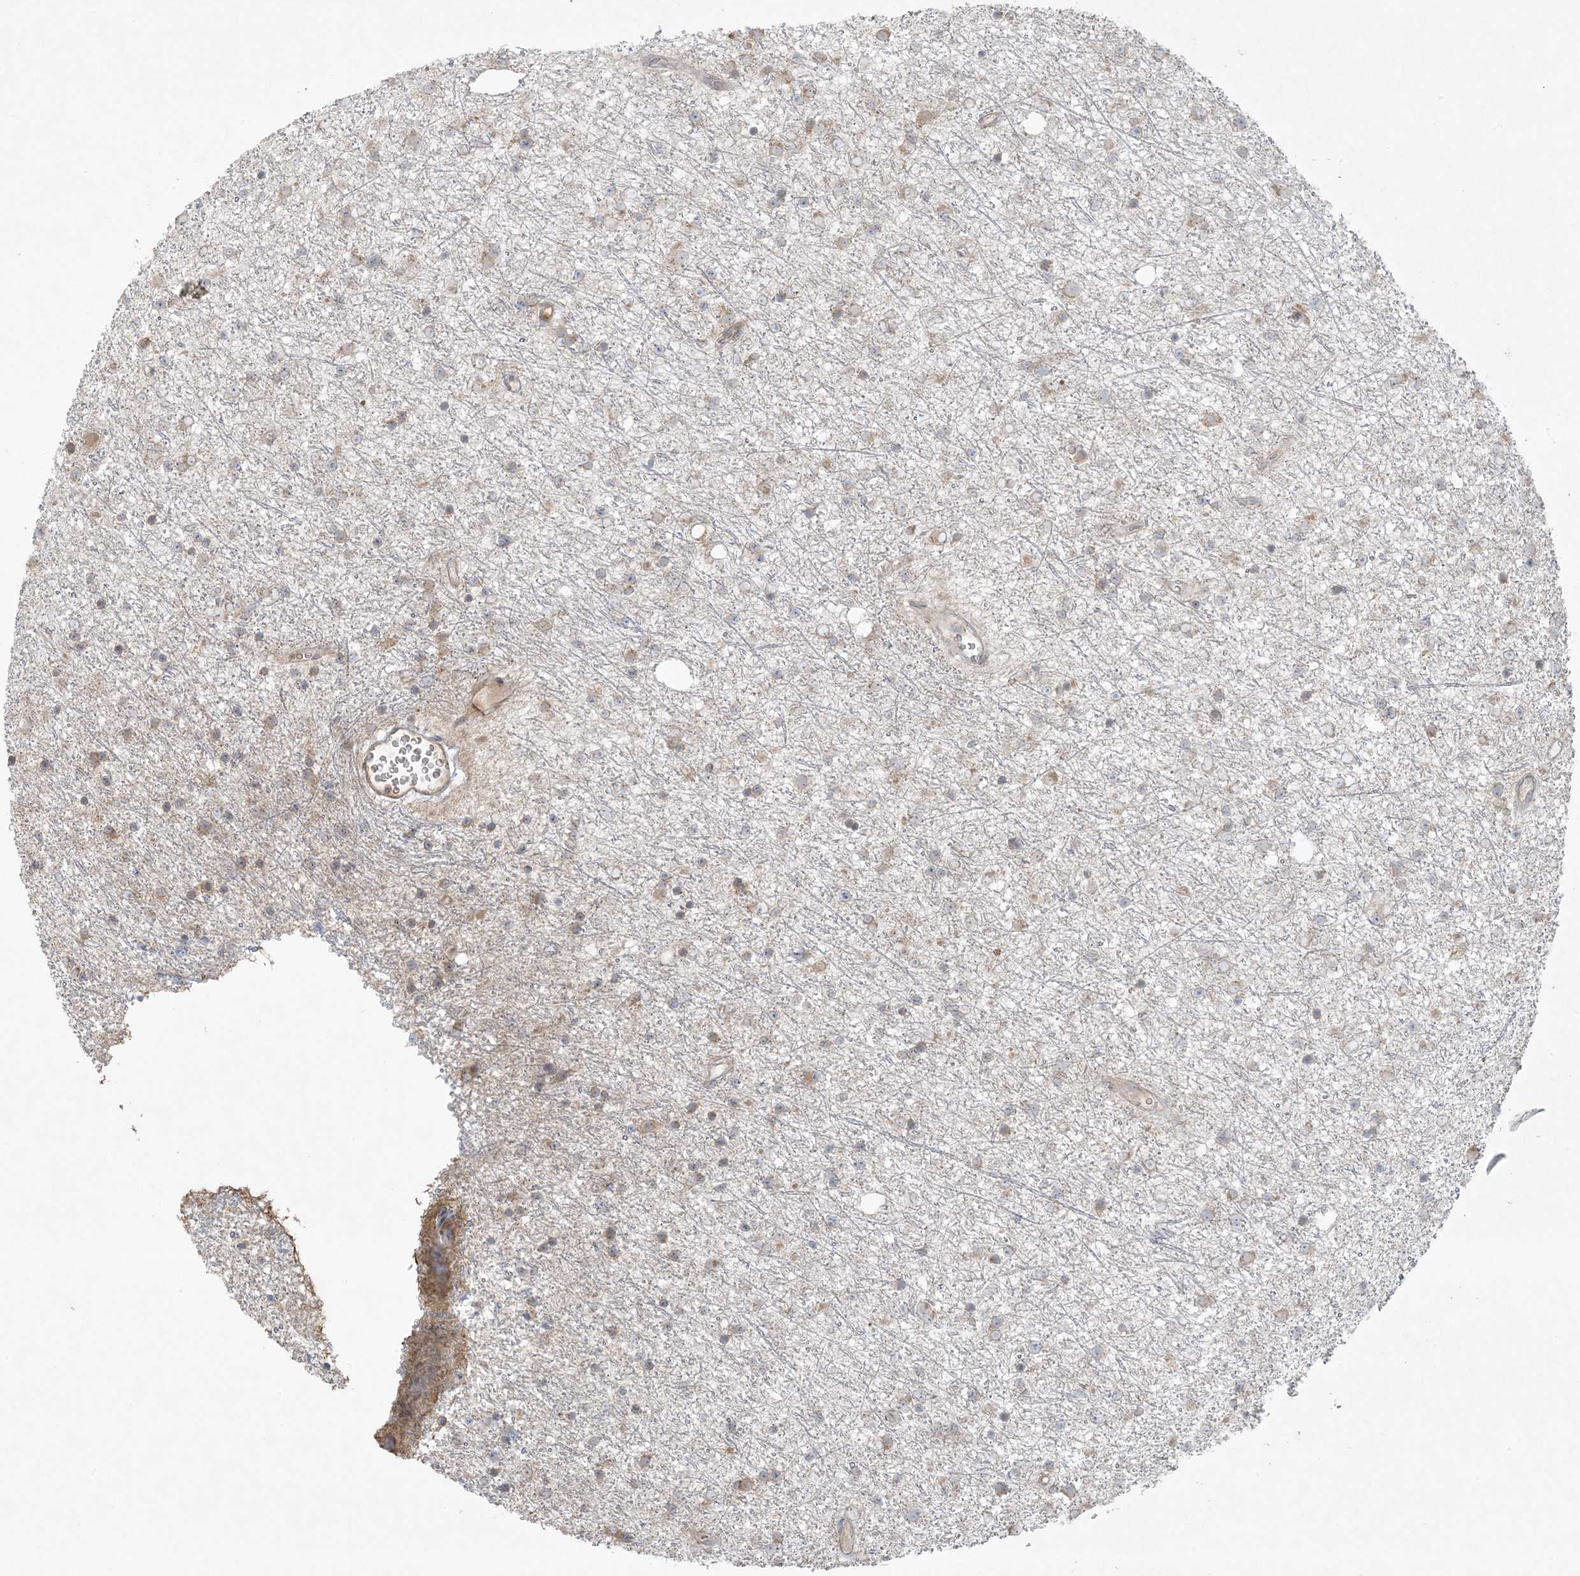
{"staining": {"intensity": "negative", "quantity": "none", "location": "none"}, "tissue": "glioma", "cell_type": "Tumor cells", "image_type": "cancer", "snomed": [{"axis": "morphology", "description": "Glioma, malignant, Low grade"}, {"axis": "topography", "description": "Cerebral cortex"}], "caption": "Tumor cells are negative for brown protein staining in malignant glioma (low-grade).", "gene": "ZNF263", "patient": {"sex": "female", "age": 39}}